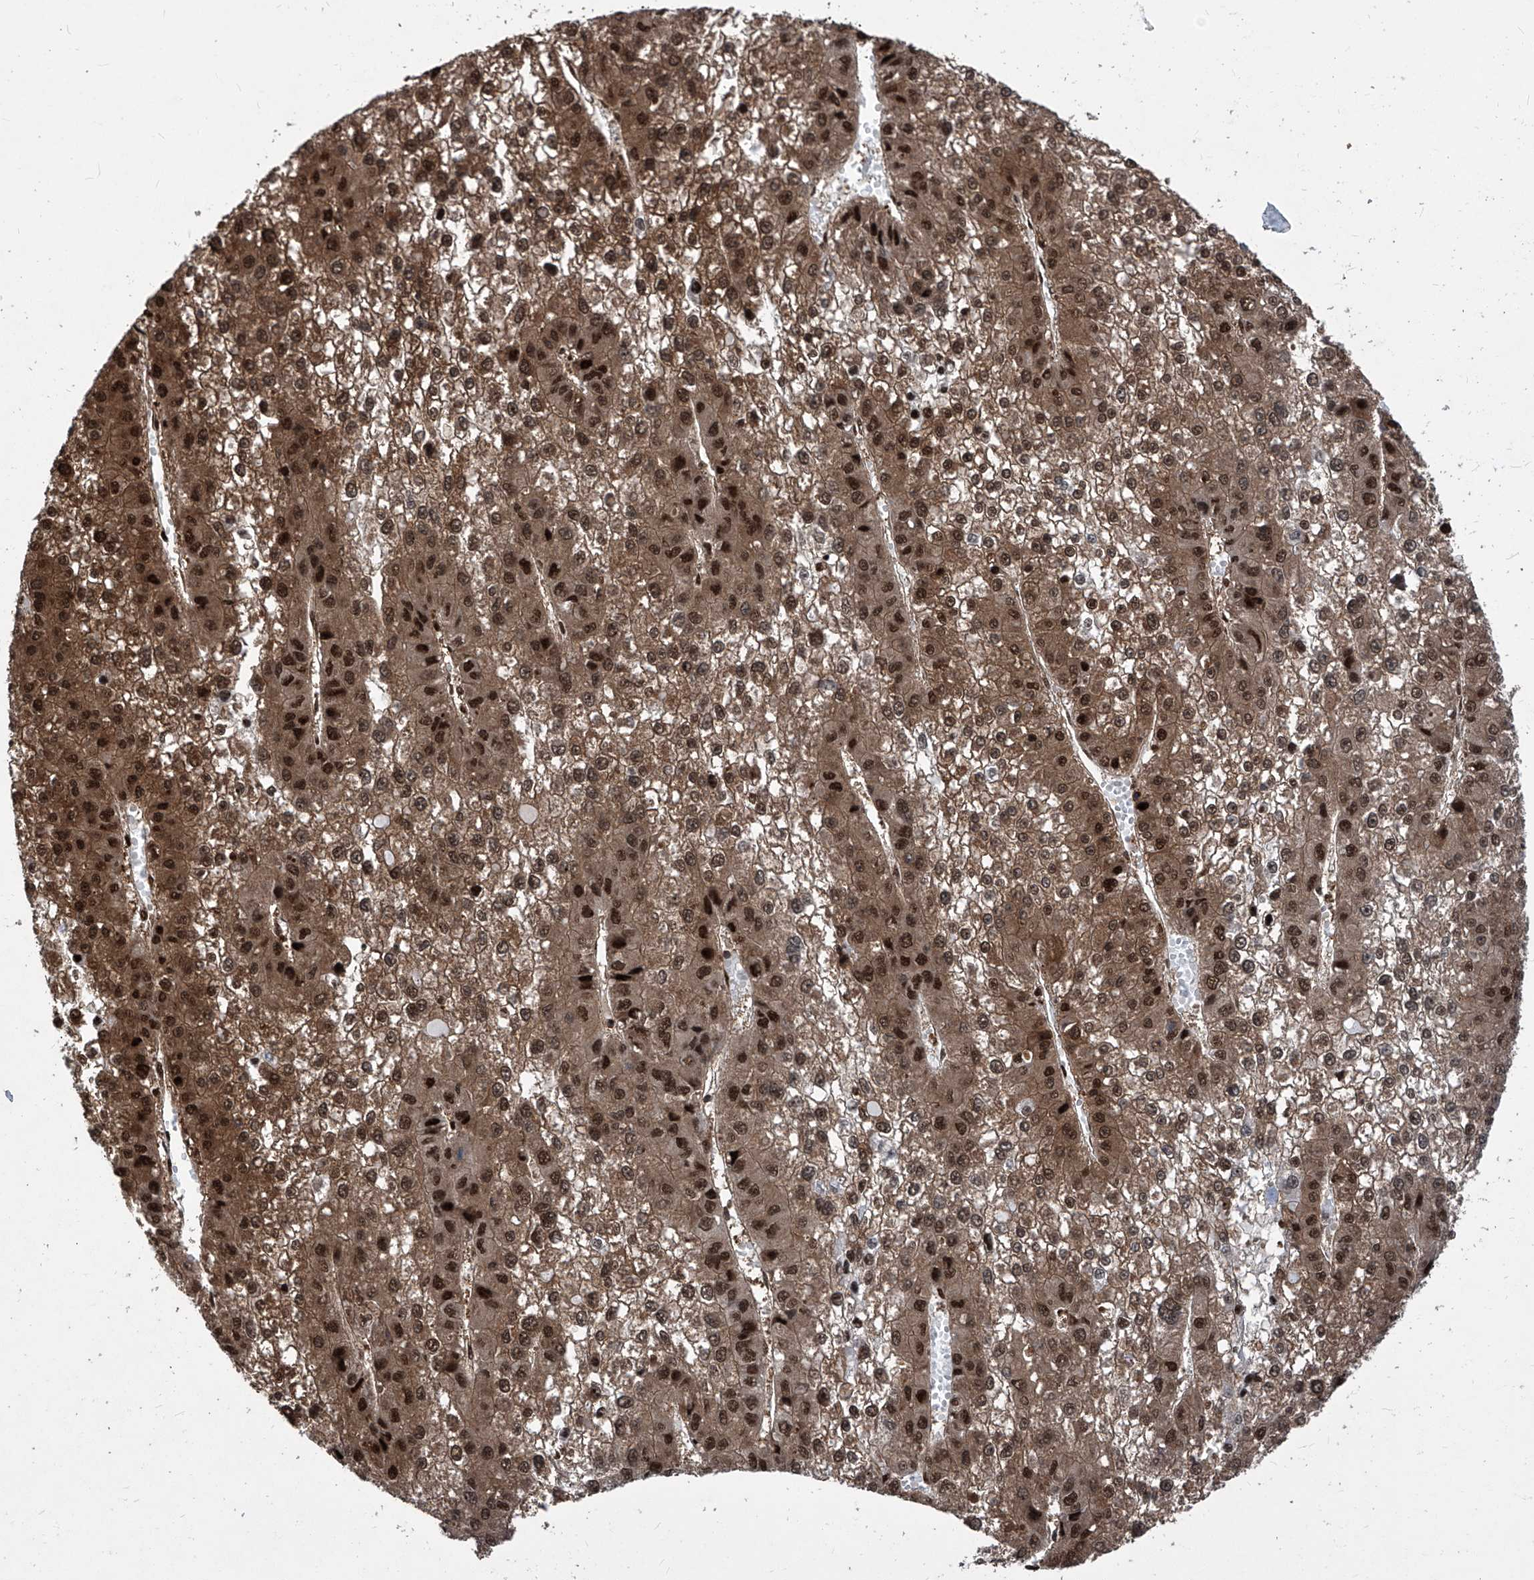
{"staining": {"intensity": "strong", "quantity": ">75%", "location": "cytoplasmic/membranous,nuclear"}, "tissue": "liver cancer", "cell_type": "Tumor cells", "image_type": "cancer", "snomed": [{"axis": "morphology", "description": "Carcinoma, Hepatocellular, NOS"}, {"axis": "topography", "description": "Liver"}], "caption": "The photomicrograph displays staining of liver cancer, revealing strong cytoplasmic/membranous and nuclear protein staining (brown color) within tumor cells.", "gene": "PSMB1", "patient": {"sex": "female", "age": 73}}